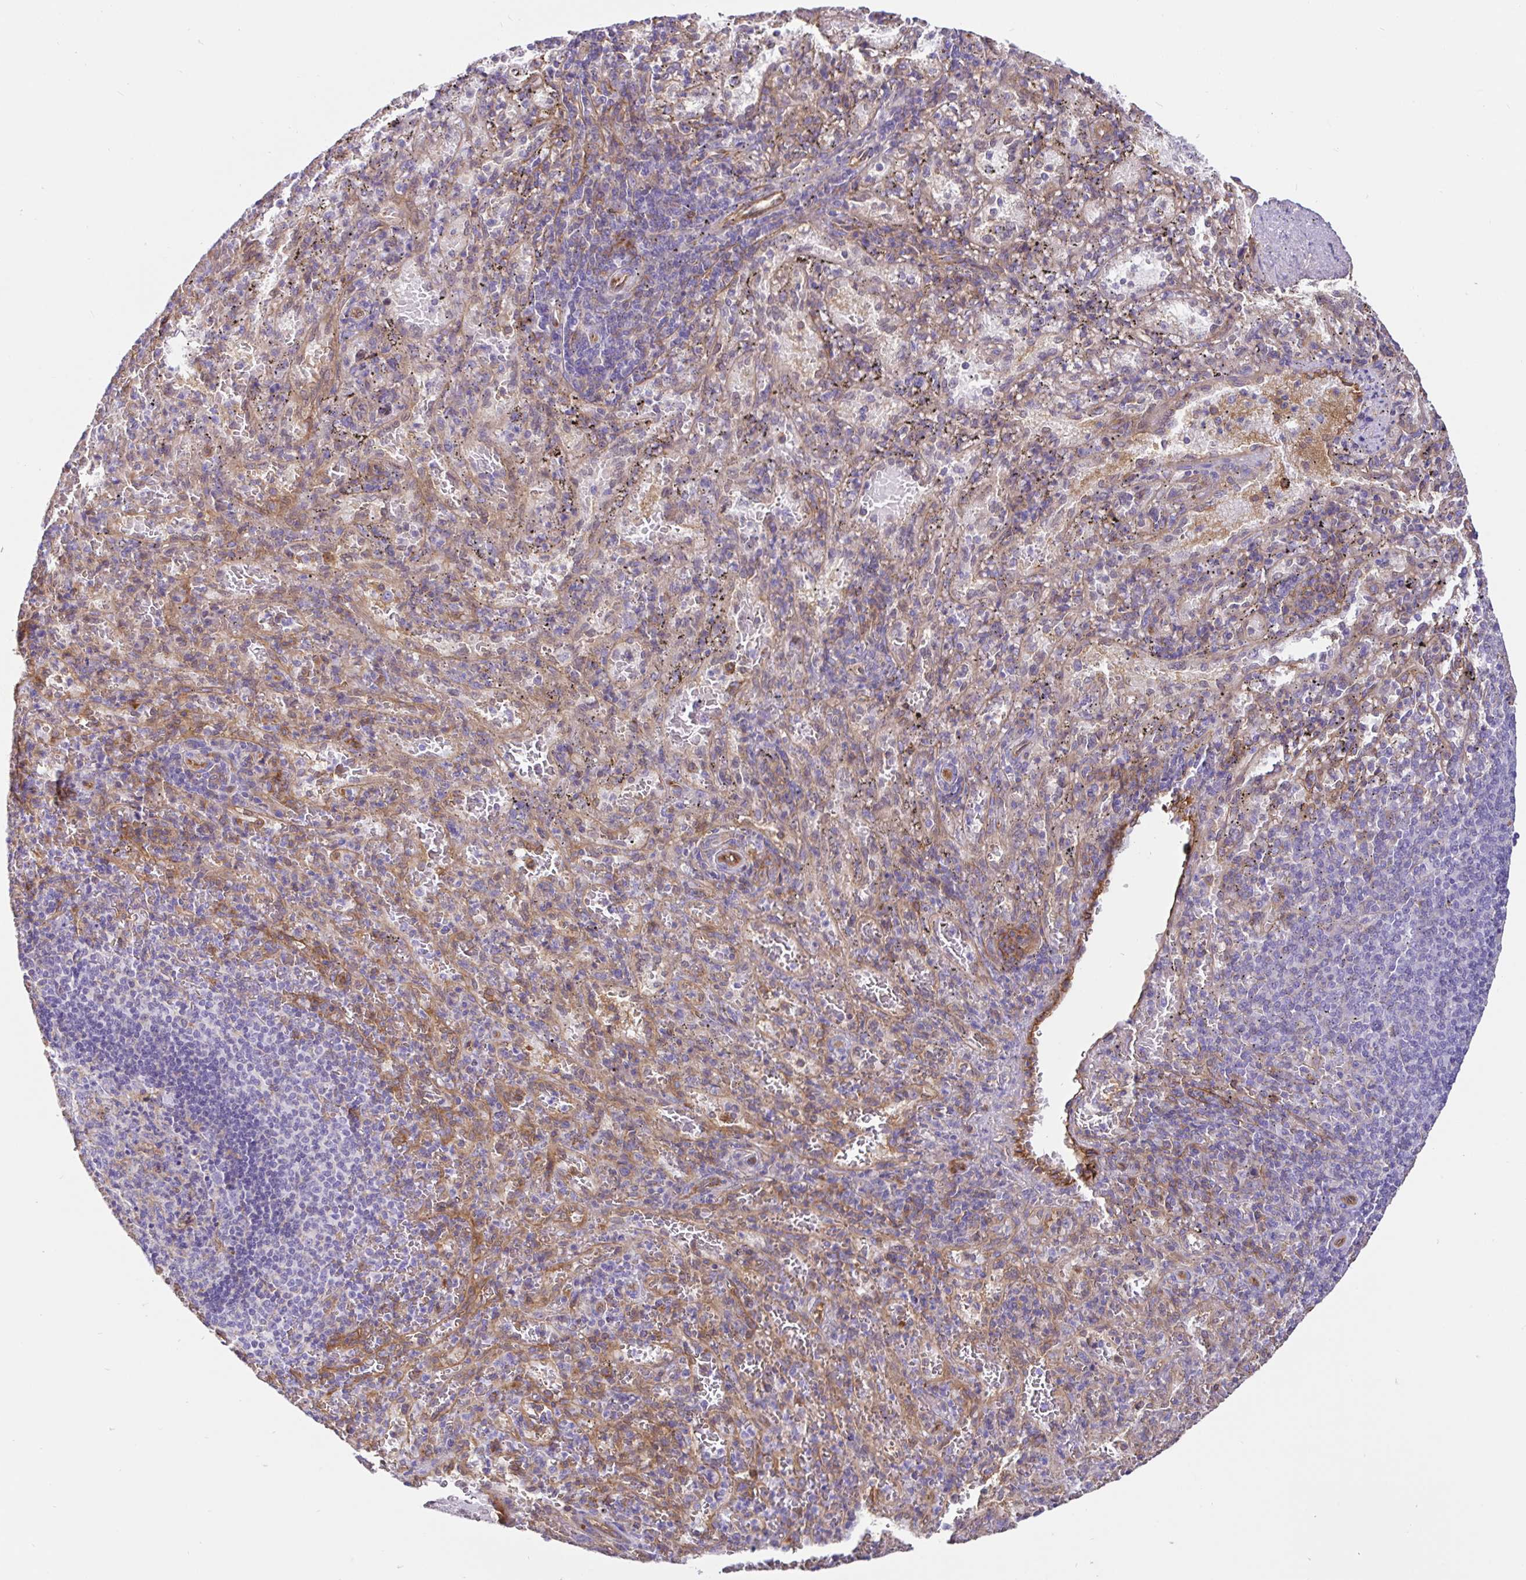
{"staining": {"intensity": "moderate", "quantity": "25%-75%", "location": "cytoplasmic/membranous"}, "tissue": "spleen", "cell_type": "Cells in red pulp", "image_type": "normal", "snomed": [{"axis": "morphology", "description": "Normal tissue, NOS"}, {"axis": "topography", "description": "Spleen"}], "caption": "Approximately 25%-75% of cells in red pulp in normal spleen display moderate cytoplasmic/membranous protein expression as visualized by brown immunohistochemical staining.", "gene": "ANXA2", "patient": {"sex": "male", "age": 57}}